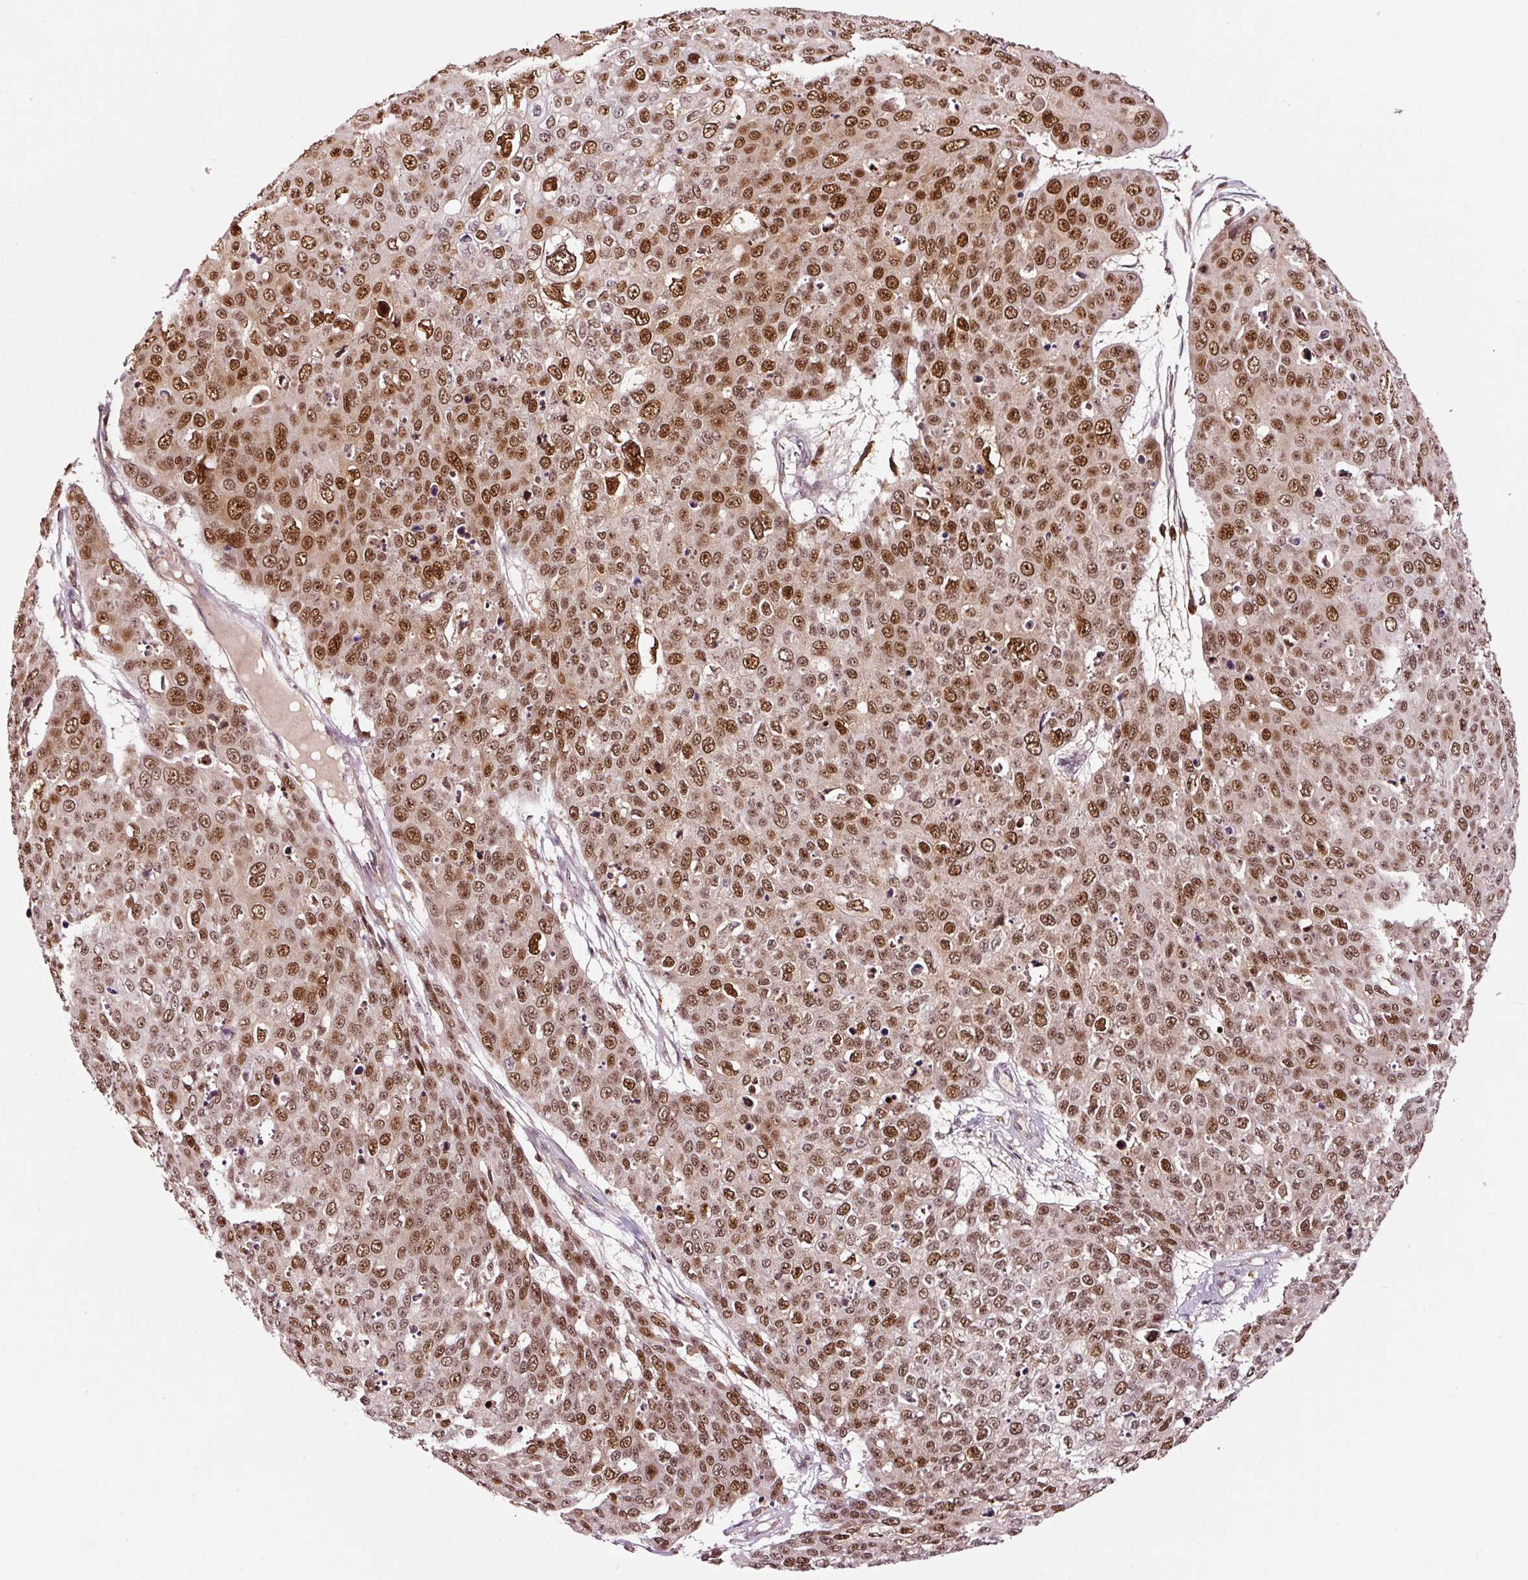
{"staining": {"intensity": "moderate", "quantity": ">75%", "location": "nuclear"}, "tissue": "skin cancer", "cell_type": "Tumor cells", "image_type": "cancer", "snomed": [{"axis": "morphology", "description": "Squamous cell carcinoma, NOS"}, {"axis": "topography", "description": "Skin"}], "caption": "A brown stain shows moderate nuclear positivity of a protein in skin cancer tumor cells. (DAB IHC with brightfield microscopy, high magnification).", "gene": "RFC4", "patient": {"sex": "male", "age": 71}}